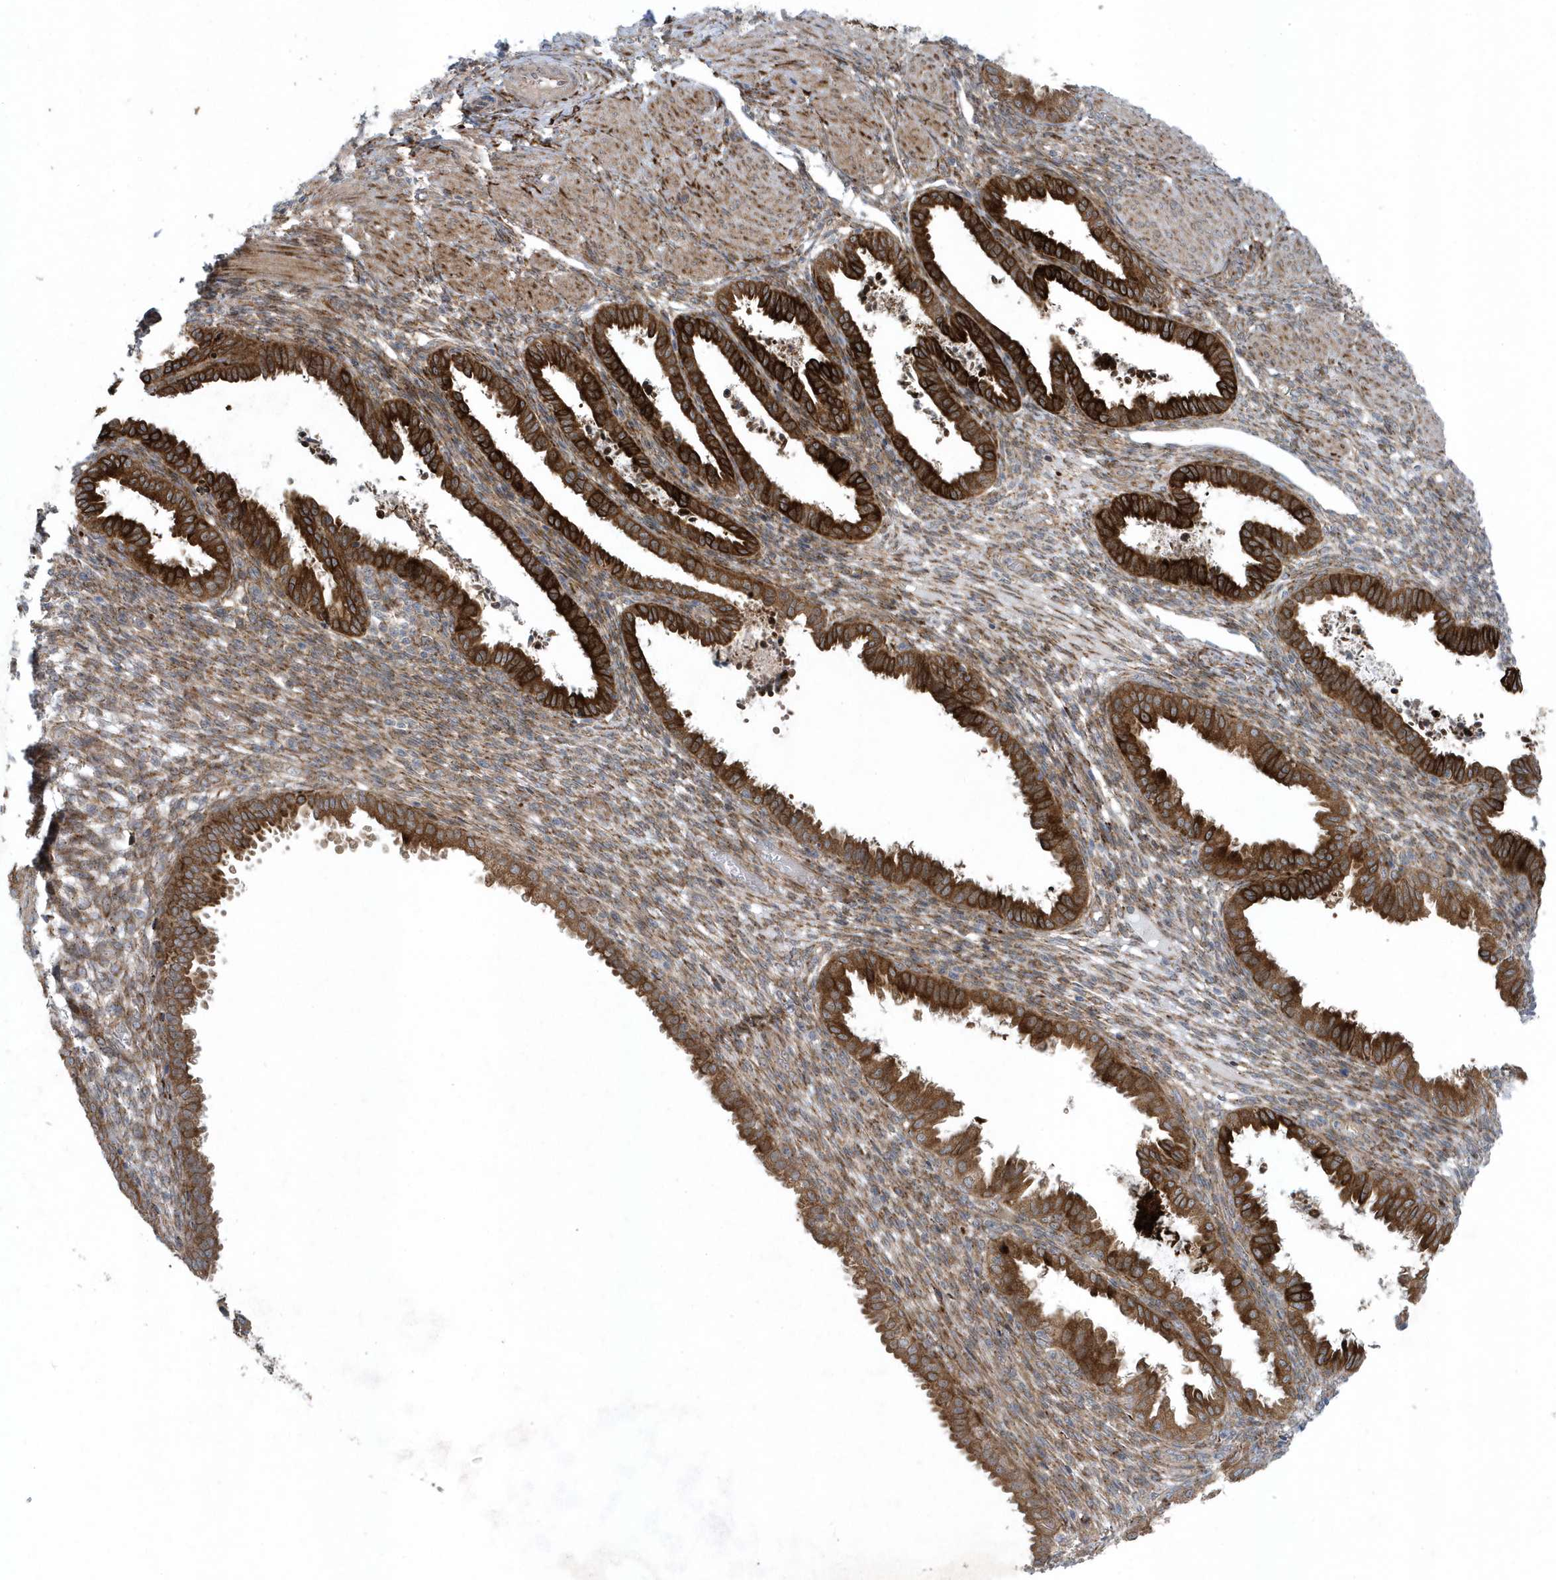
{"staining": {"intensity": "moderate", "quantity": ">75%", "location": "cytoplasmic/membranous"}, "tissue": "endometrium", "cell_type": "Cells in endometrial stroma", "image_type": "normal", "snomed": [{"axis": "morphology", "description": "Normal tissue, NOS"}, {"axis": "topography", "description": "Endometrium"}], "caption": "This histopathology image shows immunohistochemistry staining of normal human endometrium, with medium moderate cytoplasmic/membranous expression in about >75% of cells in endometrial stroma.", "gene": "FAM98A", "patient": {"sex": "female", "age": 33}}